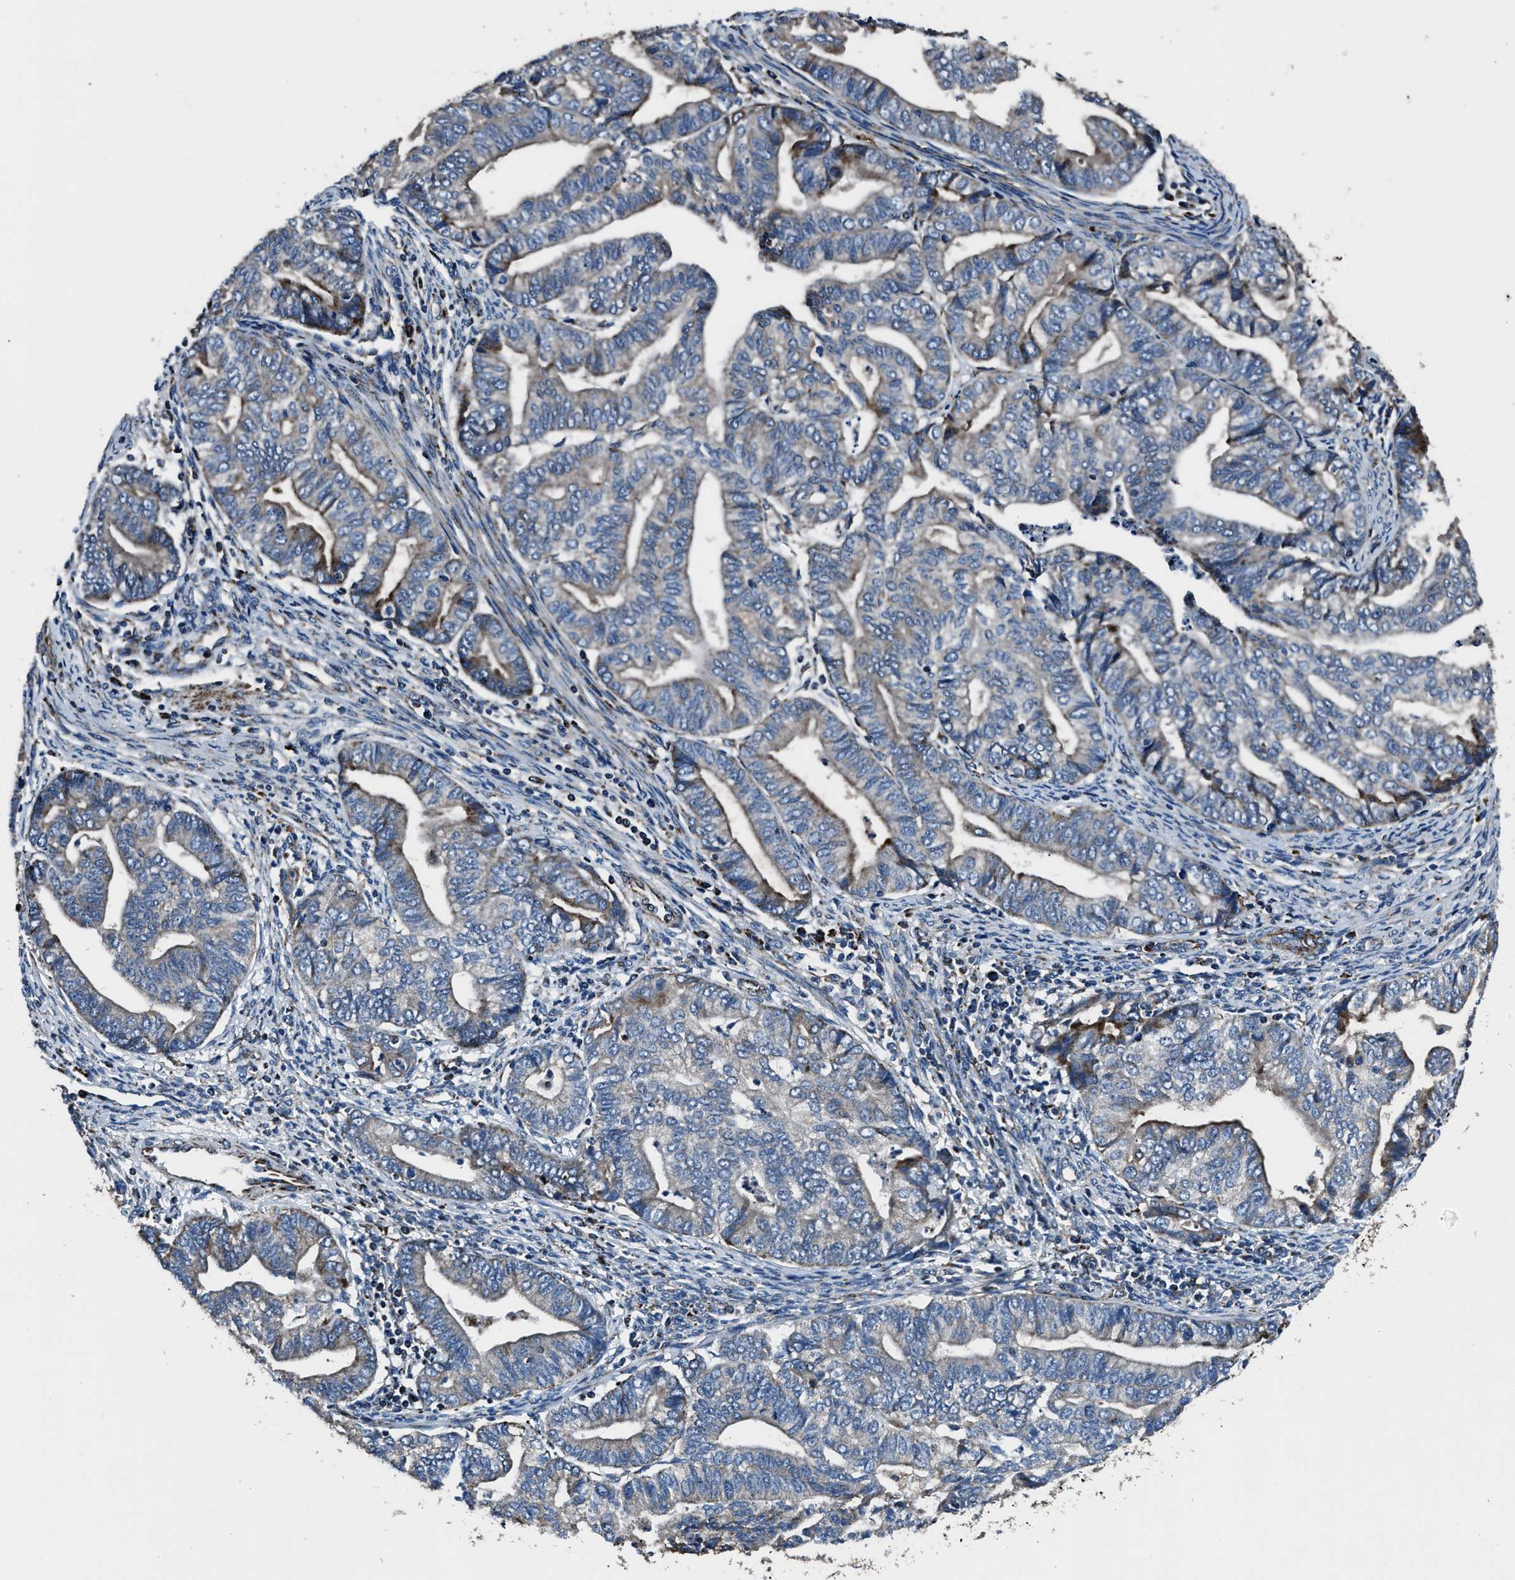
{"staining": {"intensity": "moderate", "quantity": "<25%", "location": "cytoplasmic/membranous"}, "tissue": "endometrial cancer", "cell_type": "Tumor cells", "image_type": "cancer", "snomed": [{"axis": "morphology", "description": "Adenocarcinoma, NOS"}, {"axis": "topography", "description": "Endometrium"}], "caption": "An immunohistochemistry (IHC) image of neoplastic tissue is shown. Protein staining in brown labels moderate cytoplasmic/membranous positivity in adenocarcinoma (endometrial) within tumor cells.", "gene": "OGDH", "patient": {"sex": "female", "age": 79}}